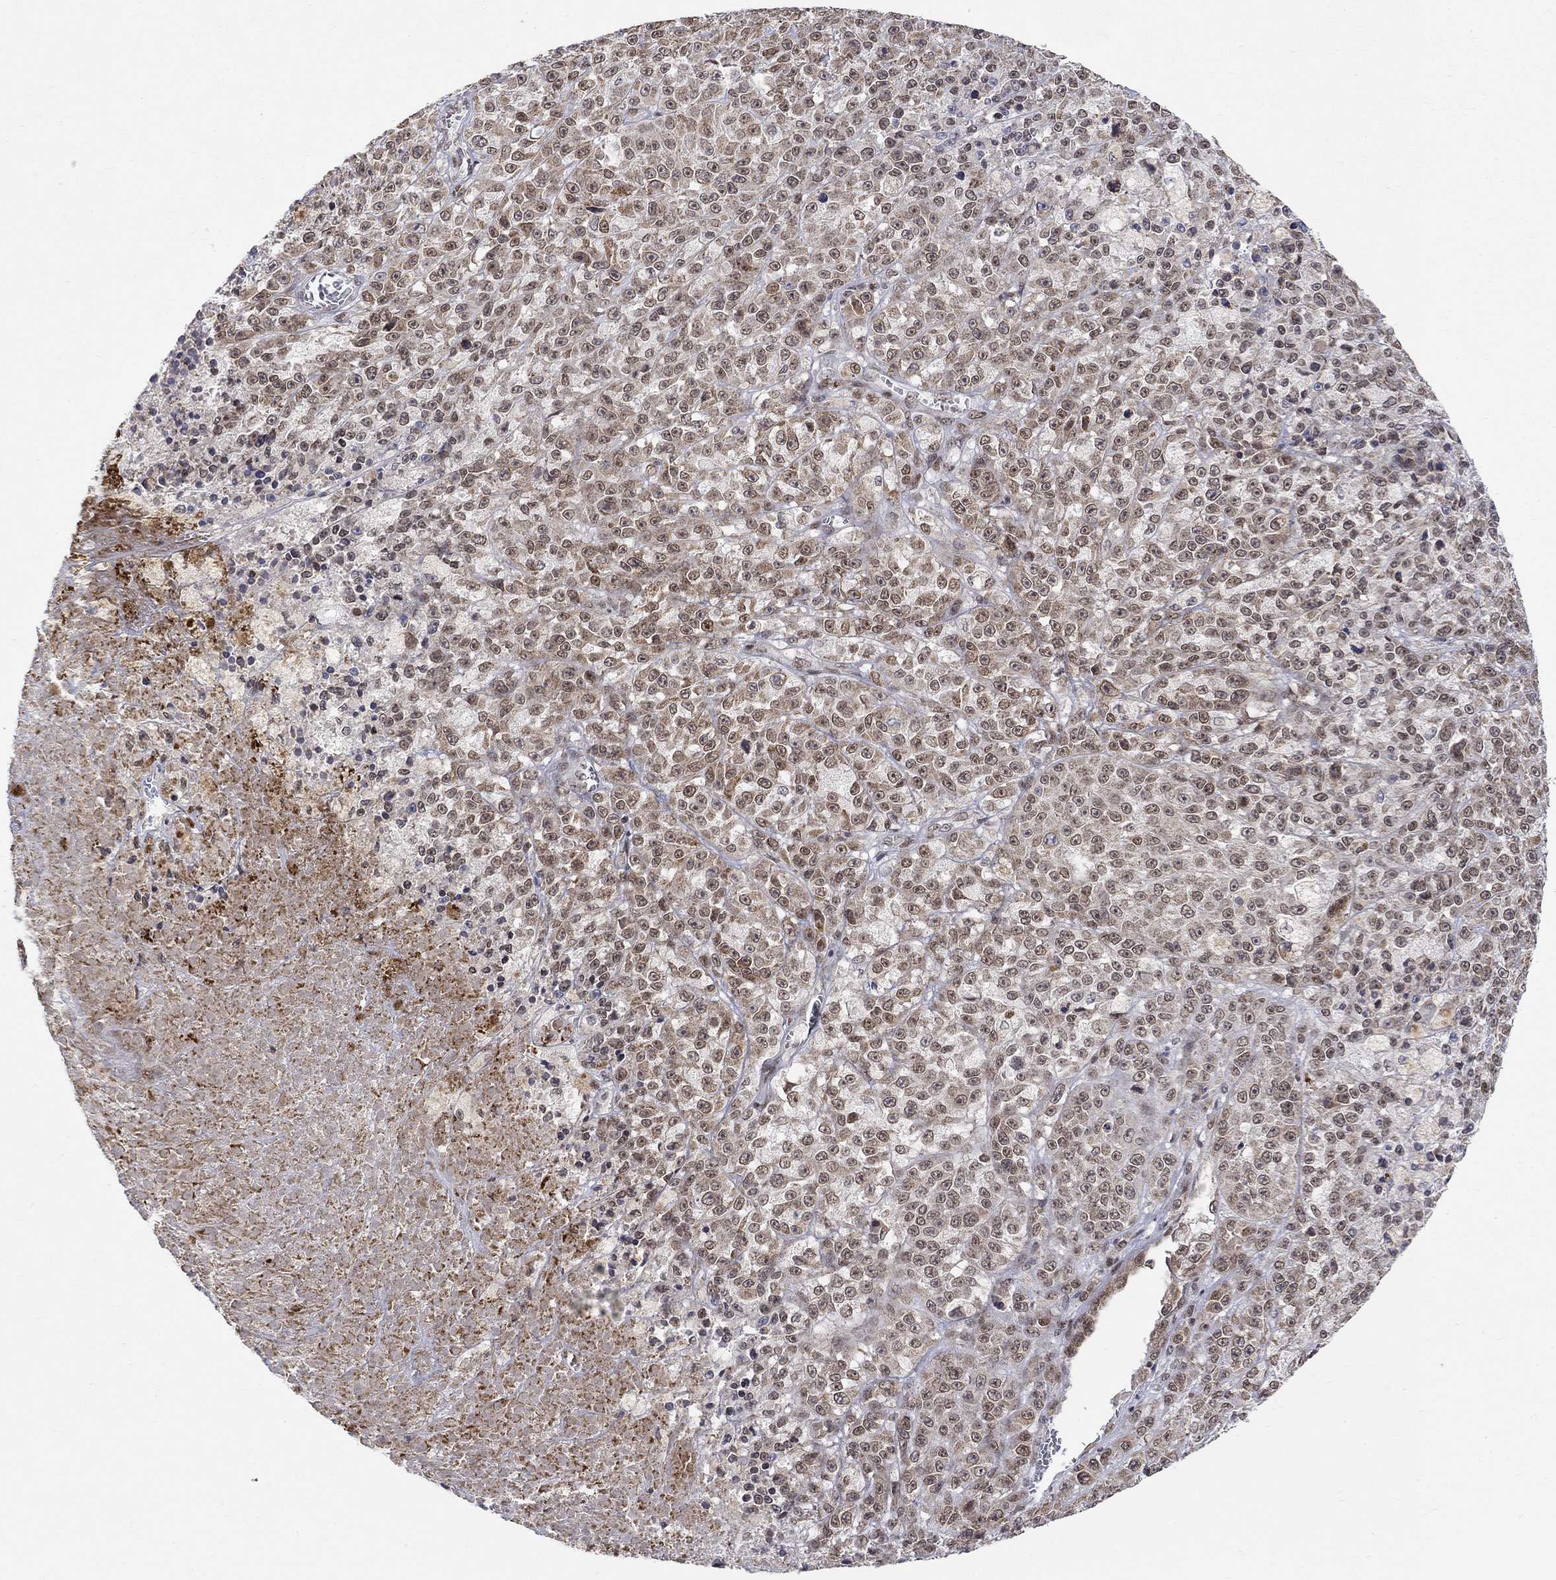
{"staining": {"intensity": "moderate", "quantity": "25%-75%", "location": "cytoplasmic/membranous,nuclear"}, "tissue": "melanoma", "cell_type": "Tumor cells", "image_type": "cancer", "snomed": [{"axis": "morphology", "description": "Malignant melanoma, NOS"}, {"axis": "topography", "description": "Skin"}], "caption": "DAB (3,3'-diaminobenzidine) immunohistochemical staining of human melanoma shows moderate cytoplasmic/membranous and nuclear protein expression in about 25%-75% of tumor cells.", "gene": "KLF12", "patient": {"sex": "female", "age": 58}}